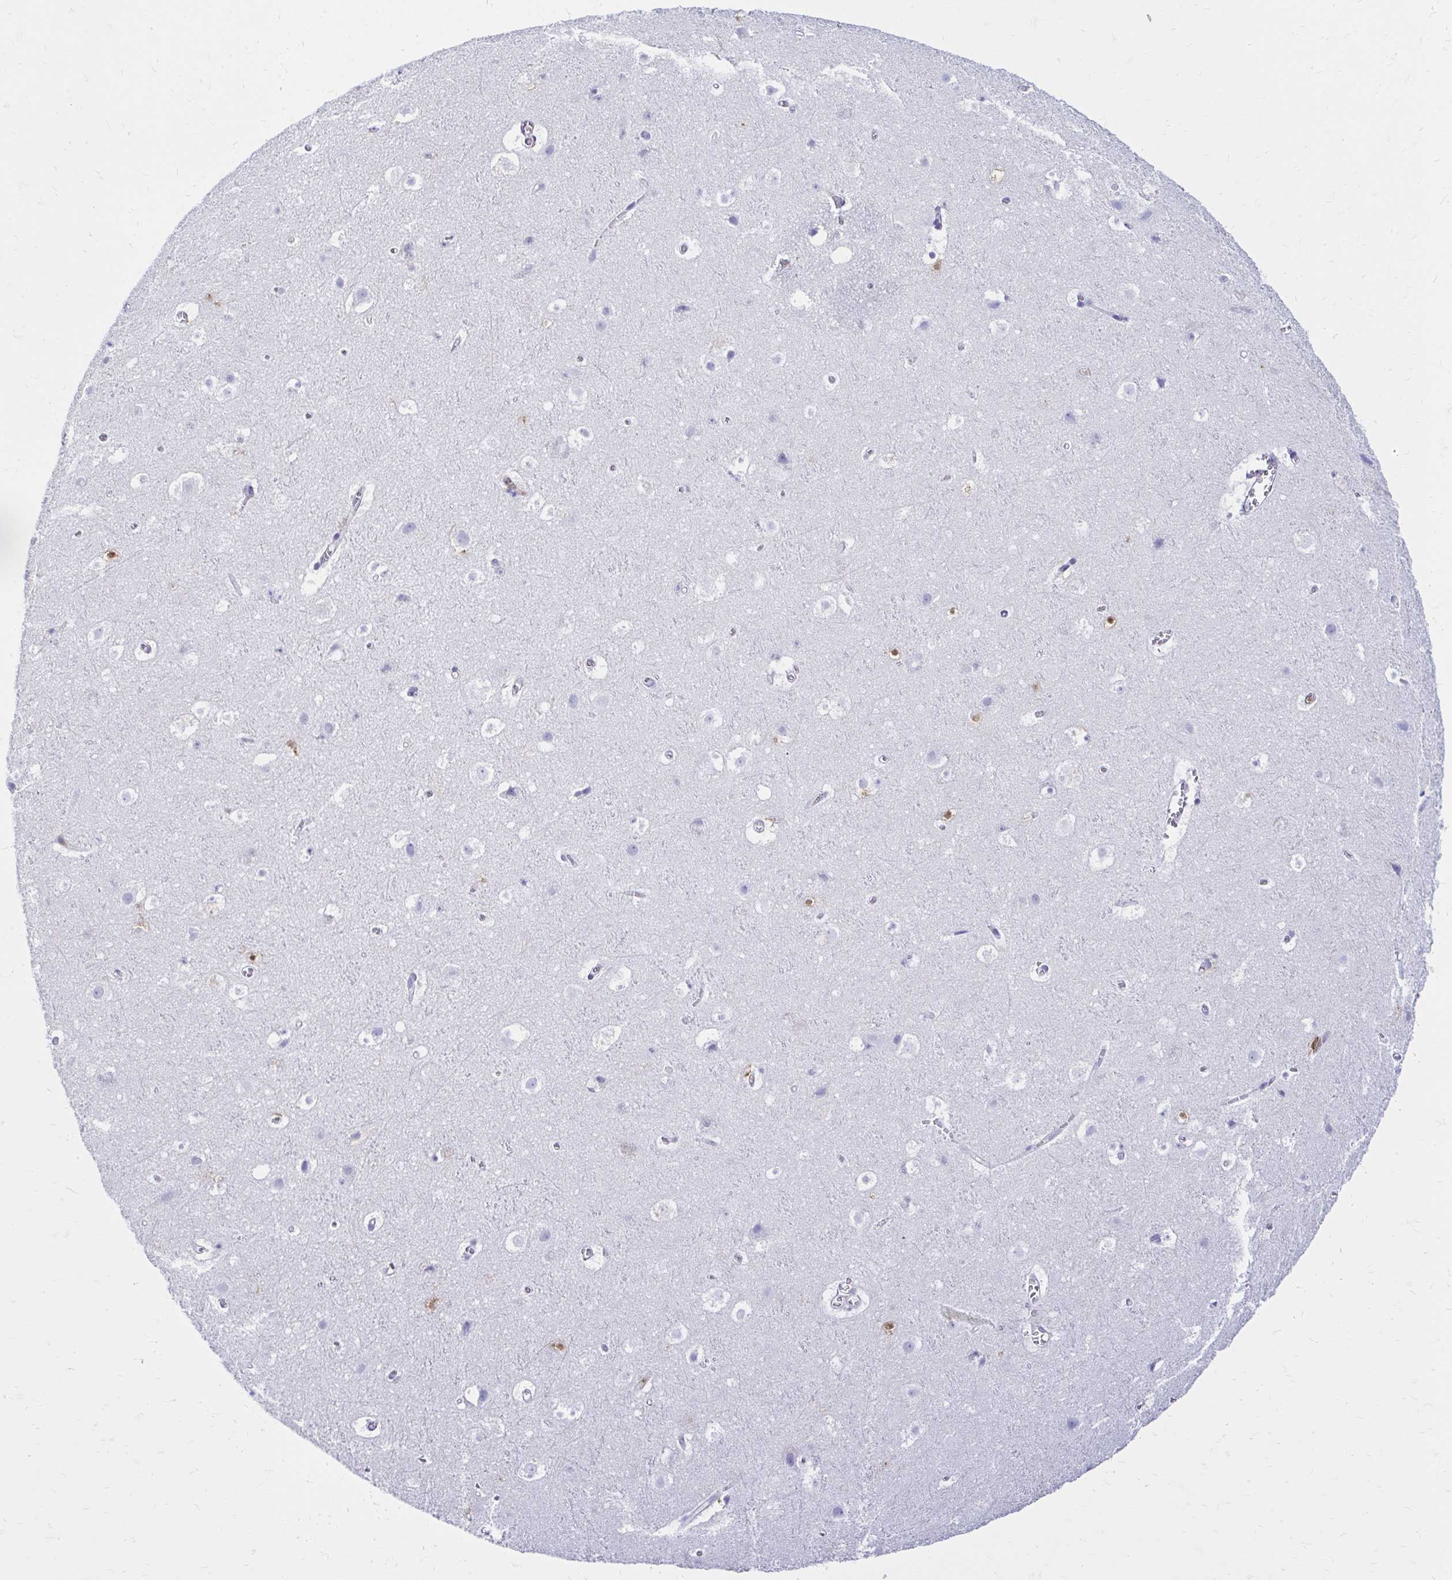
{"staining": {"intensity": "negative", "quantity": "none", "location": "none"}, "tissue": "cerebral cortex", "cell_type": "Endothelial cells", "image_type": "normal", "snomed": [{"axis": "morphology", "description": "Normal tissue, NOS"}, {"axis": "topography", "description": "Cerebral cortex"}], "caption": "High magnification brightfield microscopy of unremarkable cerebral cortex stained with DAB (brown) and counterstained with hematoxylin (blue): endothelial cells show no significant staining. The staining is performed using DAB (3,3'-diaminobenzidine) brown chromogen with nuclei counter-stained in using hematoxylin.", "gene": "PYCARD", "patient": {"sex": "female", "age": 42}}